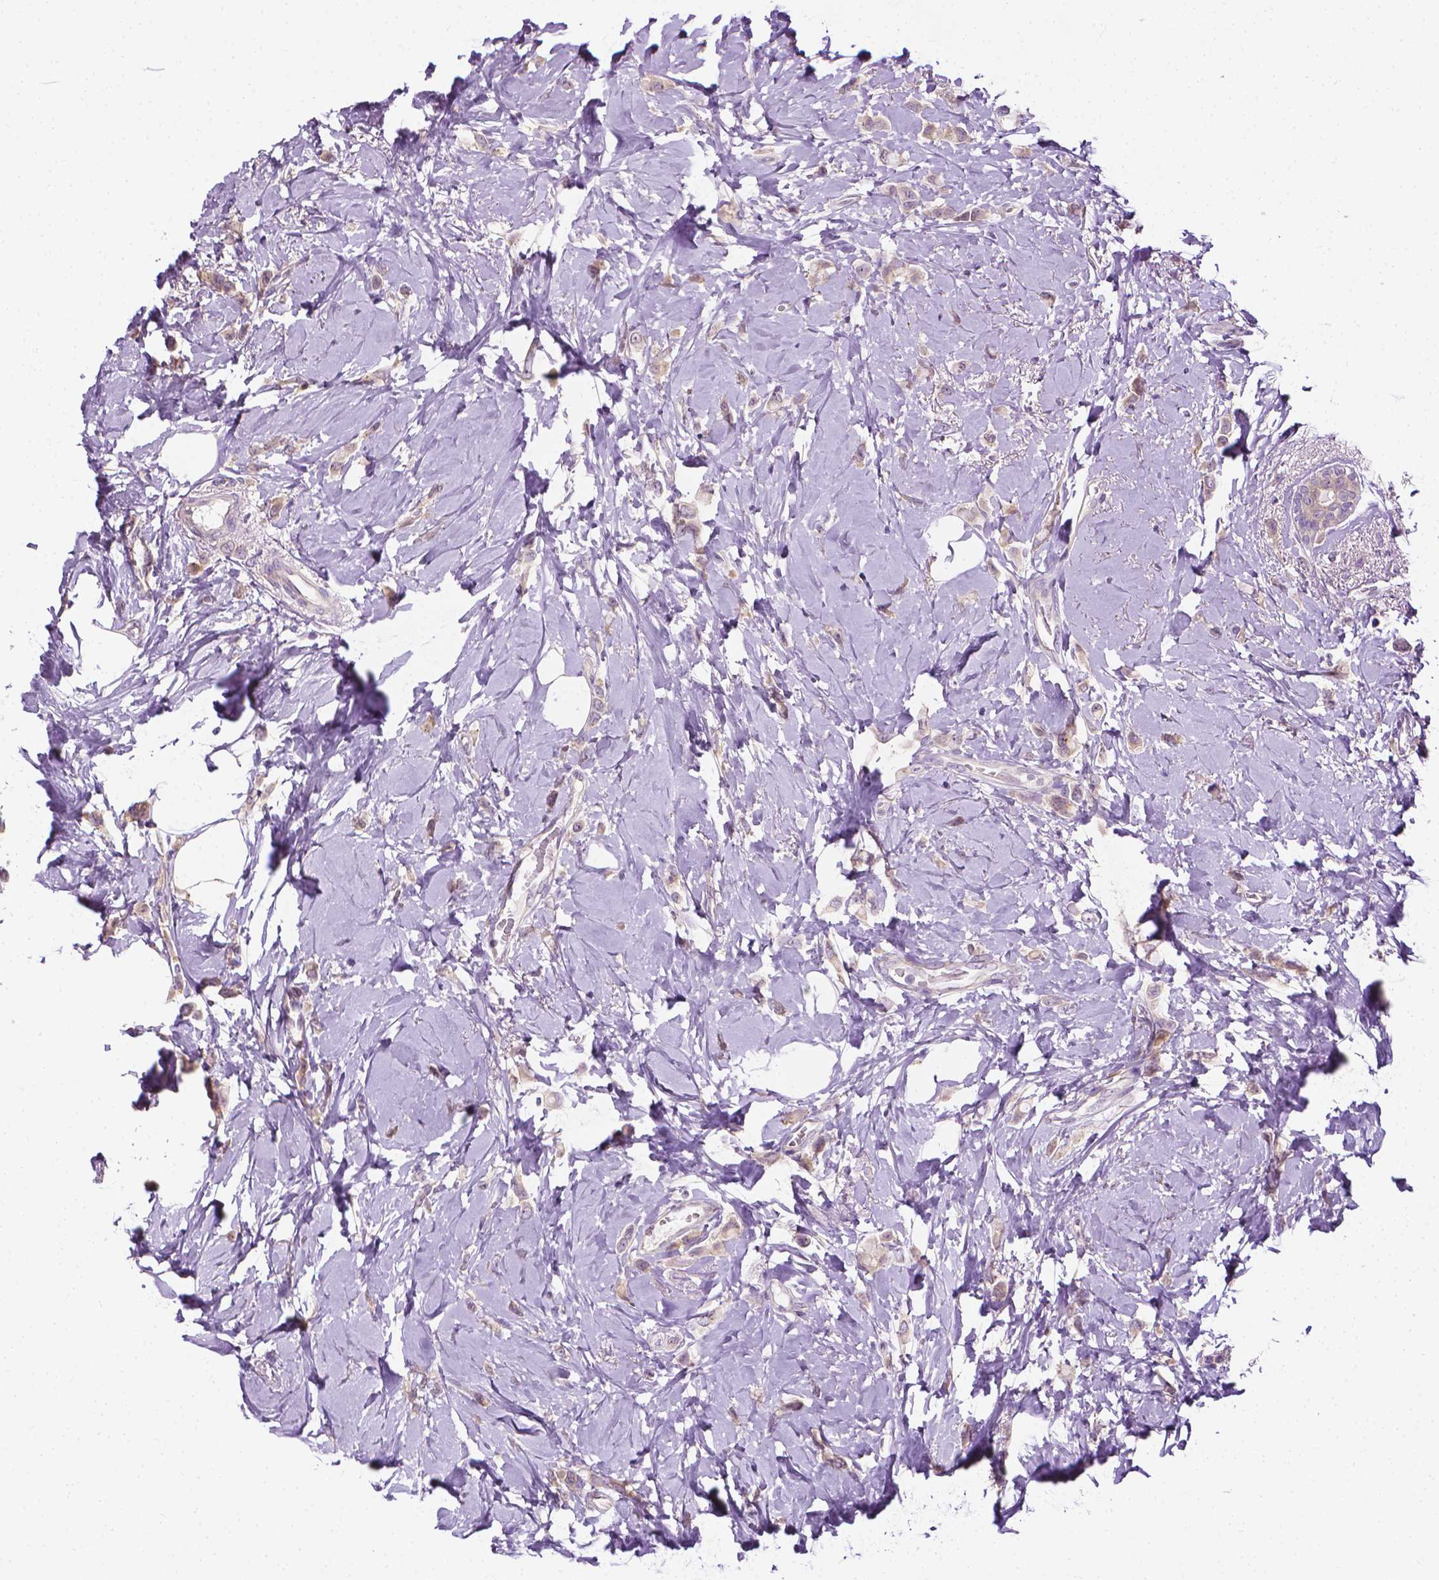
{"staining": {"intensity": "negative", "quantity": "none", "location": "none"}, "tissue": "breast cancer", "cell_type": "Tumor cells", "image_type": "cancer", "snomed": [{"axis": "morphology", "description": "Lobular carcinoma"}, {"axis": "topography", "description": "Breast"}], "caption": "Breast cancer (lobular carcinoma) was stained to show a protein in brown. There is no significant positivity in tumor cells.", "gene": "MCOLN3", "patient": {"sex": "female", "age": 66}}